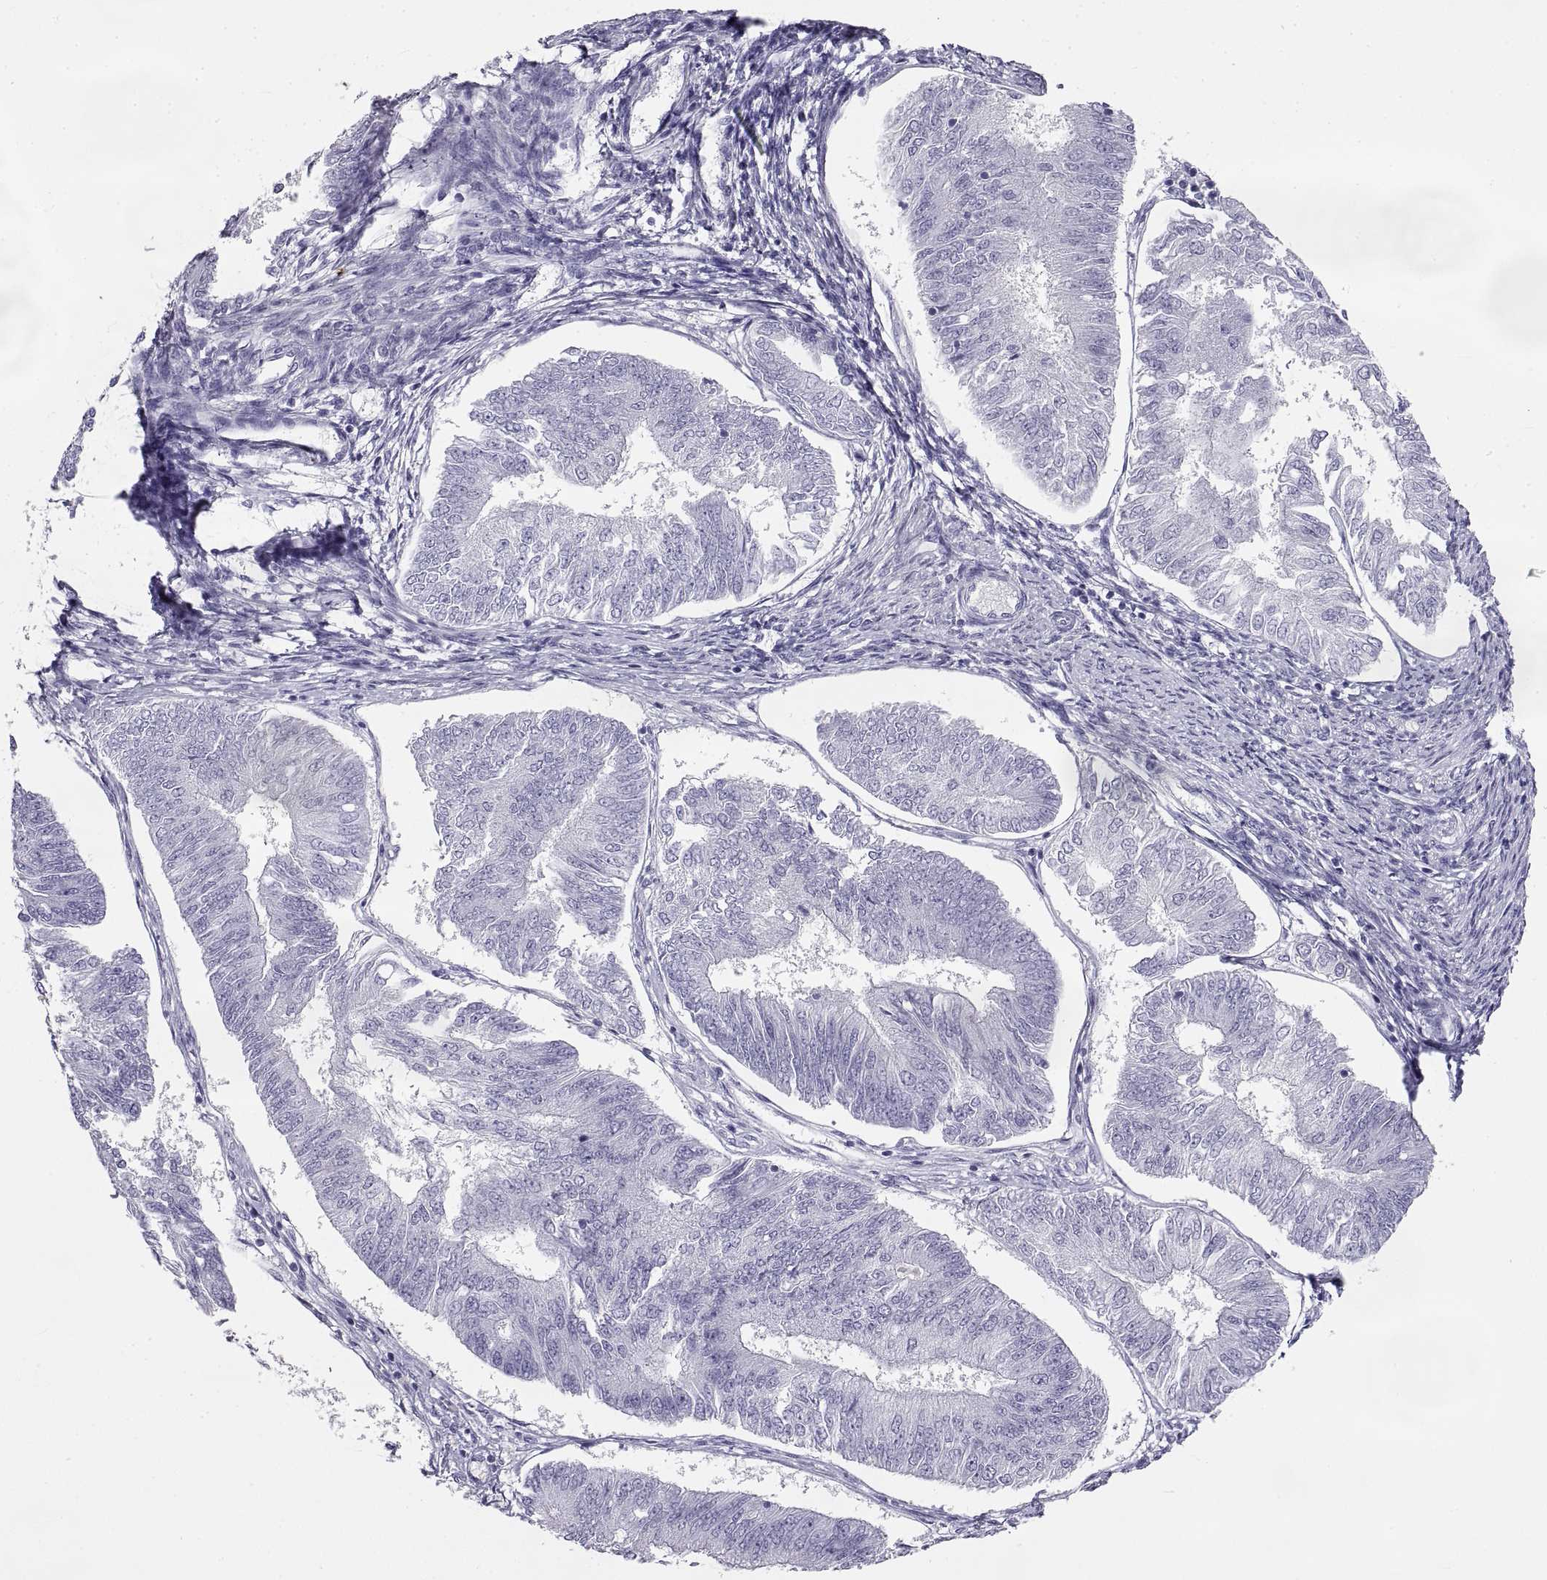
{"staining": {"intensity": "negative", "quantity": "none", "location": "none"}, "tissue": "endometrial cancer", "cell_type": "Tumor cells", "image_type": "cancer", "snomed": [{"axis": "morphology", "description": "Adenocarcinoma, NOS"}, {"axis": "topography", "description": "Endometrium"}], "caption": "DAB immunohistochemical staining of endometrial adenocarcinoma exhibits no significant positivity in tumor cells.", "gene": "RLBP1", "patient": {"sex": "female", "age": 58}}